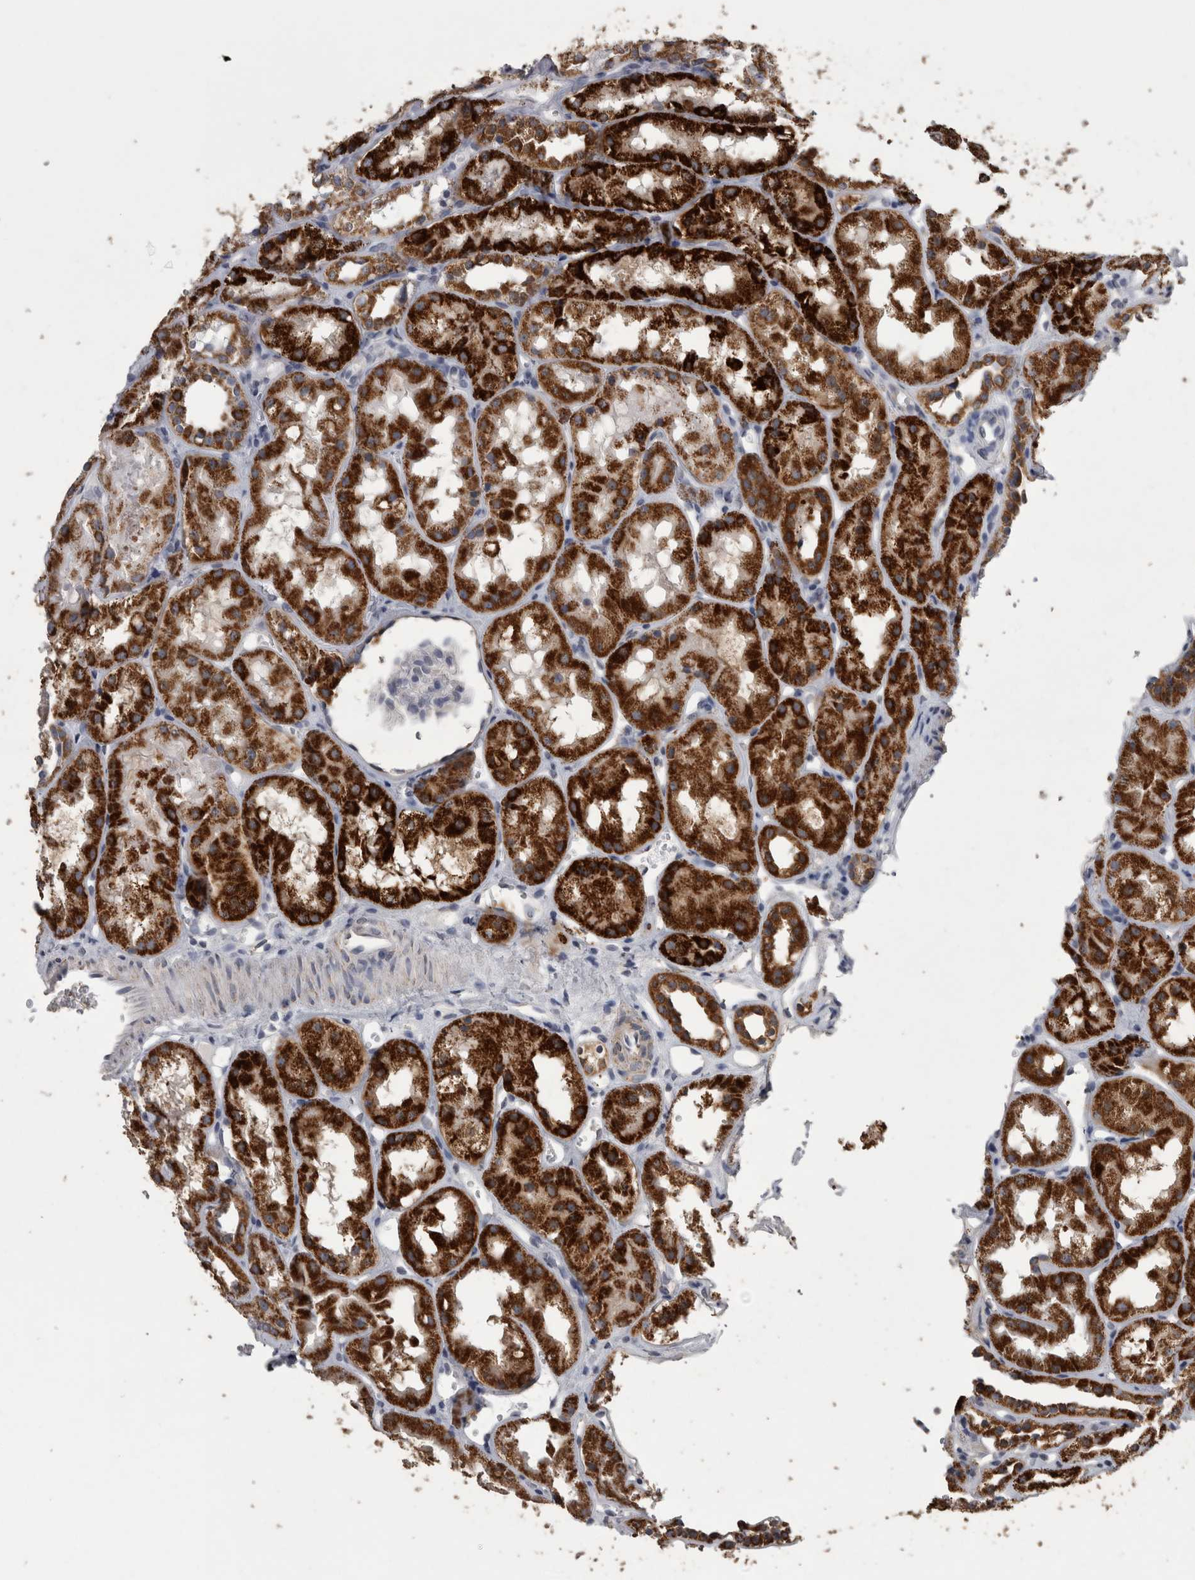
{"staining": {"intensity": "negative", "quantity": "none", "location": "none"}, "tissue": "kidney", "cell_type": "Cells in glomeruli", "image_type": "normal", "snomed": [{"axis": "morphology", "description": "Normal tissue, NOS"}, {"axis": "topography", "description": "Kidney"}], "caption": "IHC of benign kidney reveals no expression in cells in glomeruli.", "gene": "ACADM", "patient": {"sex": "male", "age": 16}}